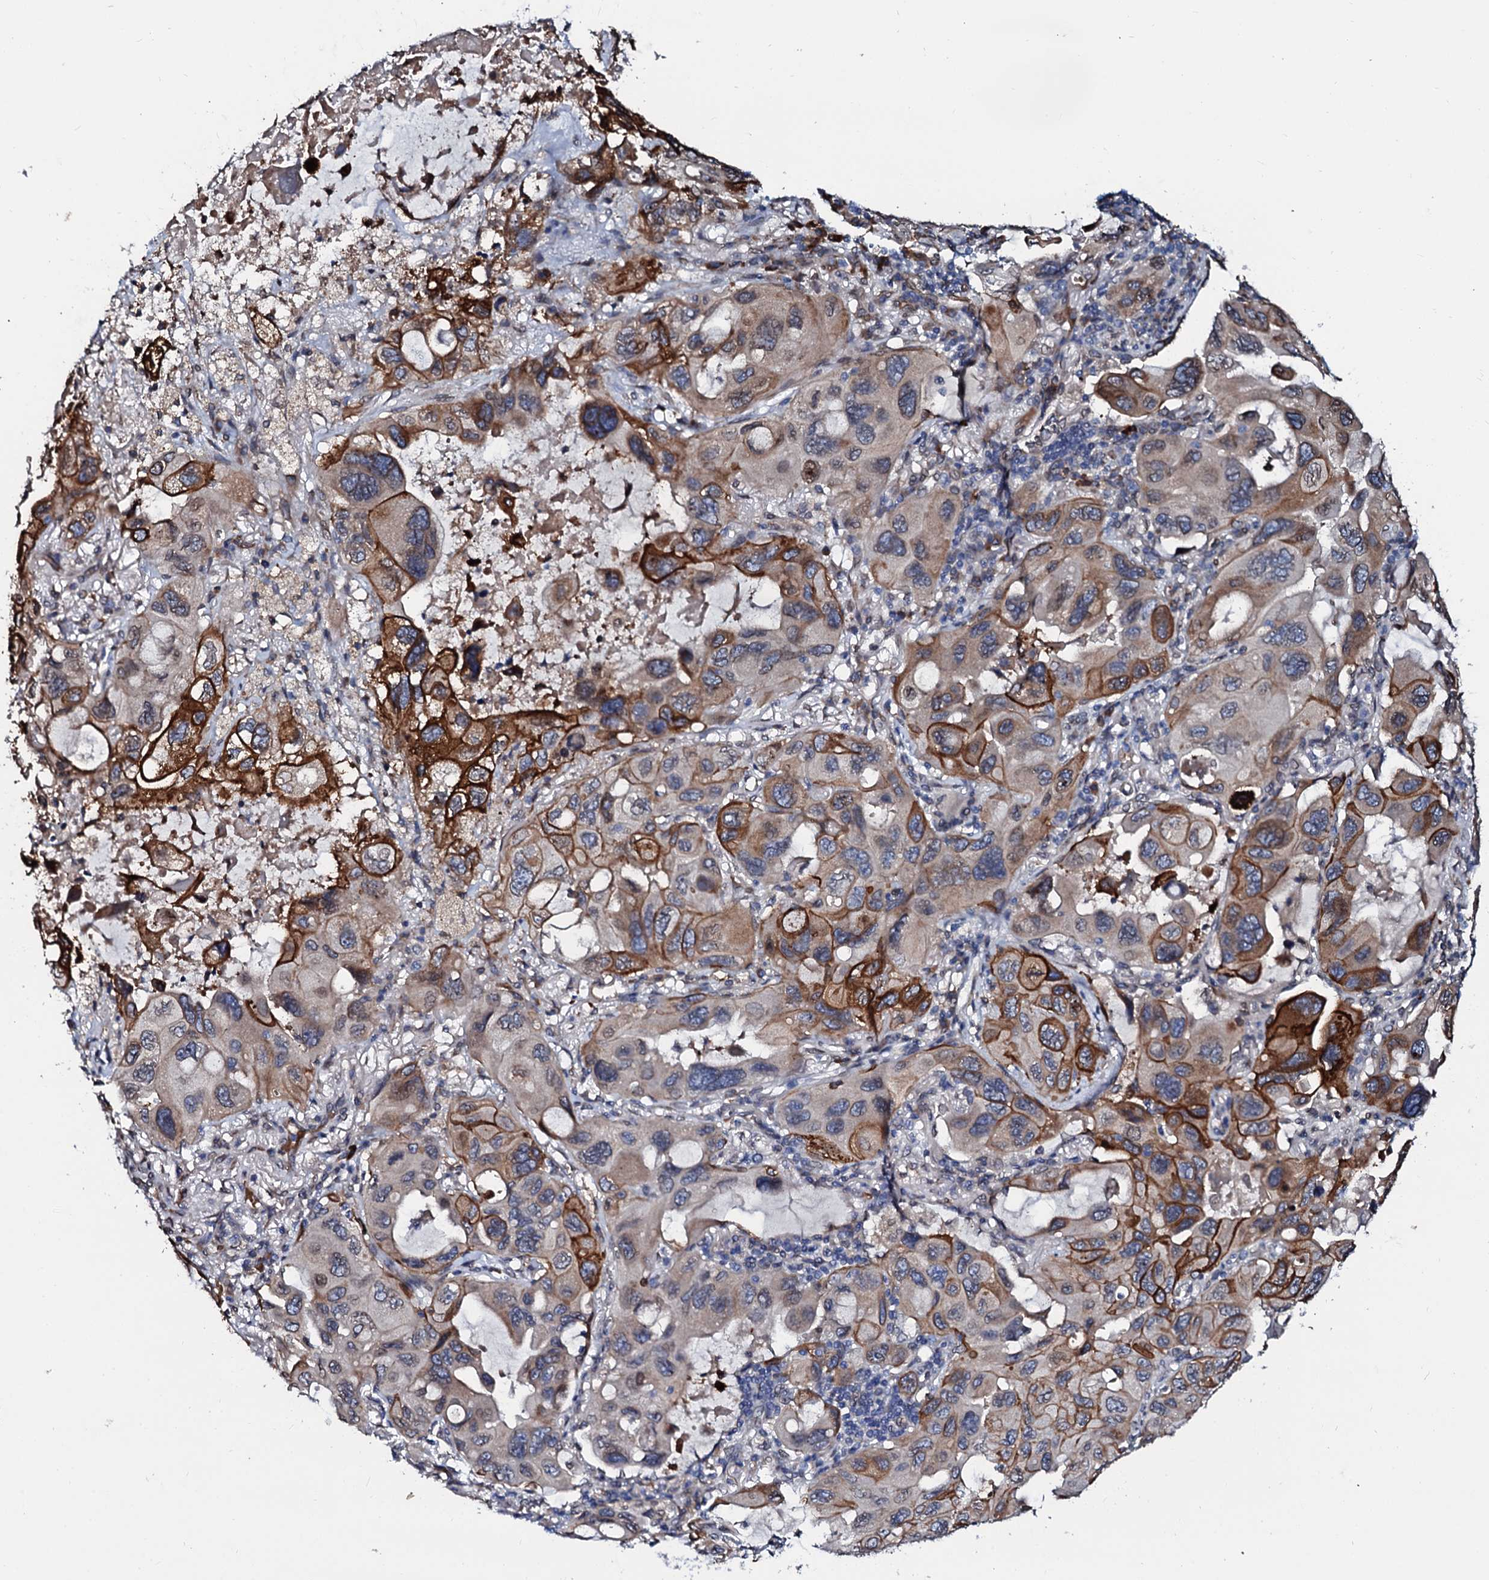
{"staining": {"intensity": "strong", "quantity": "25%-75%", "location": "cytoplasmic/membranous"}, "tissue": "lung cancer", "cell_type": "Tumor cells", "image_type": "cancer", "snomed": [{"axis": "morphology", "description": "Squamous cell carcinoma, NOS"}, {"axis": "topography", "description": "Lung"}], "caption": "DAB (3,3'-diaminobenzidine) immunohistochemical staining of human lung squamous cell carcinoma shows strong cytoplasmic/membranous protein staining in approximately 25%-75% of tumor cells.", "gene": "NRP2", "patient": {"sex": "female", "age": 73}}